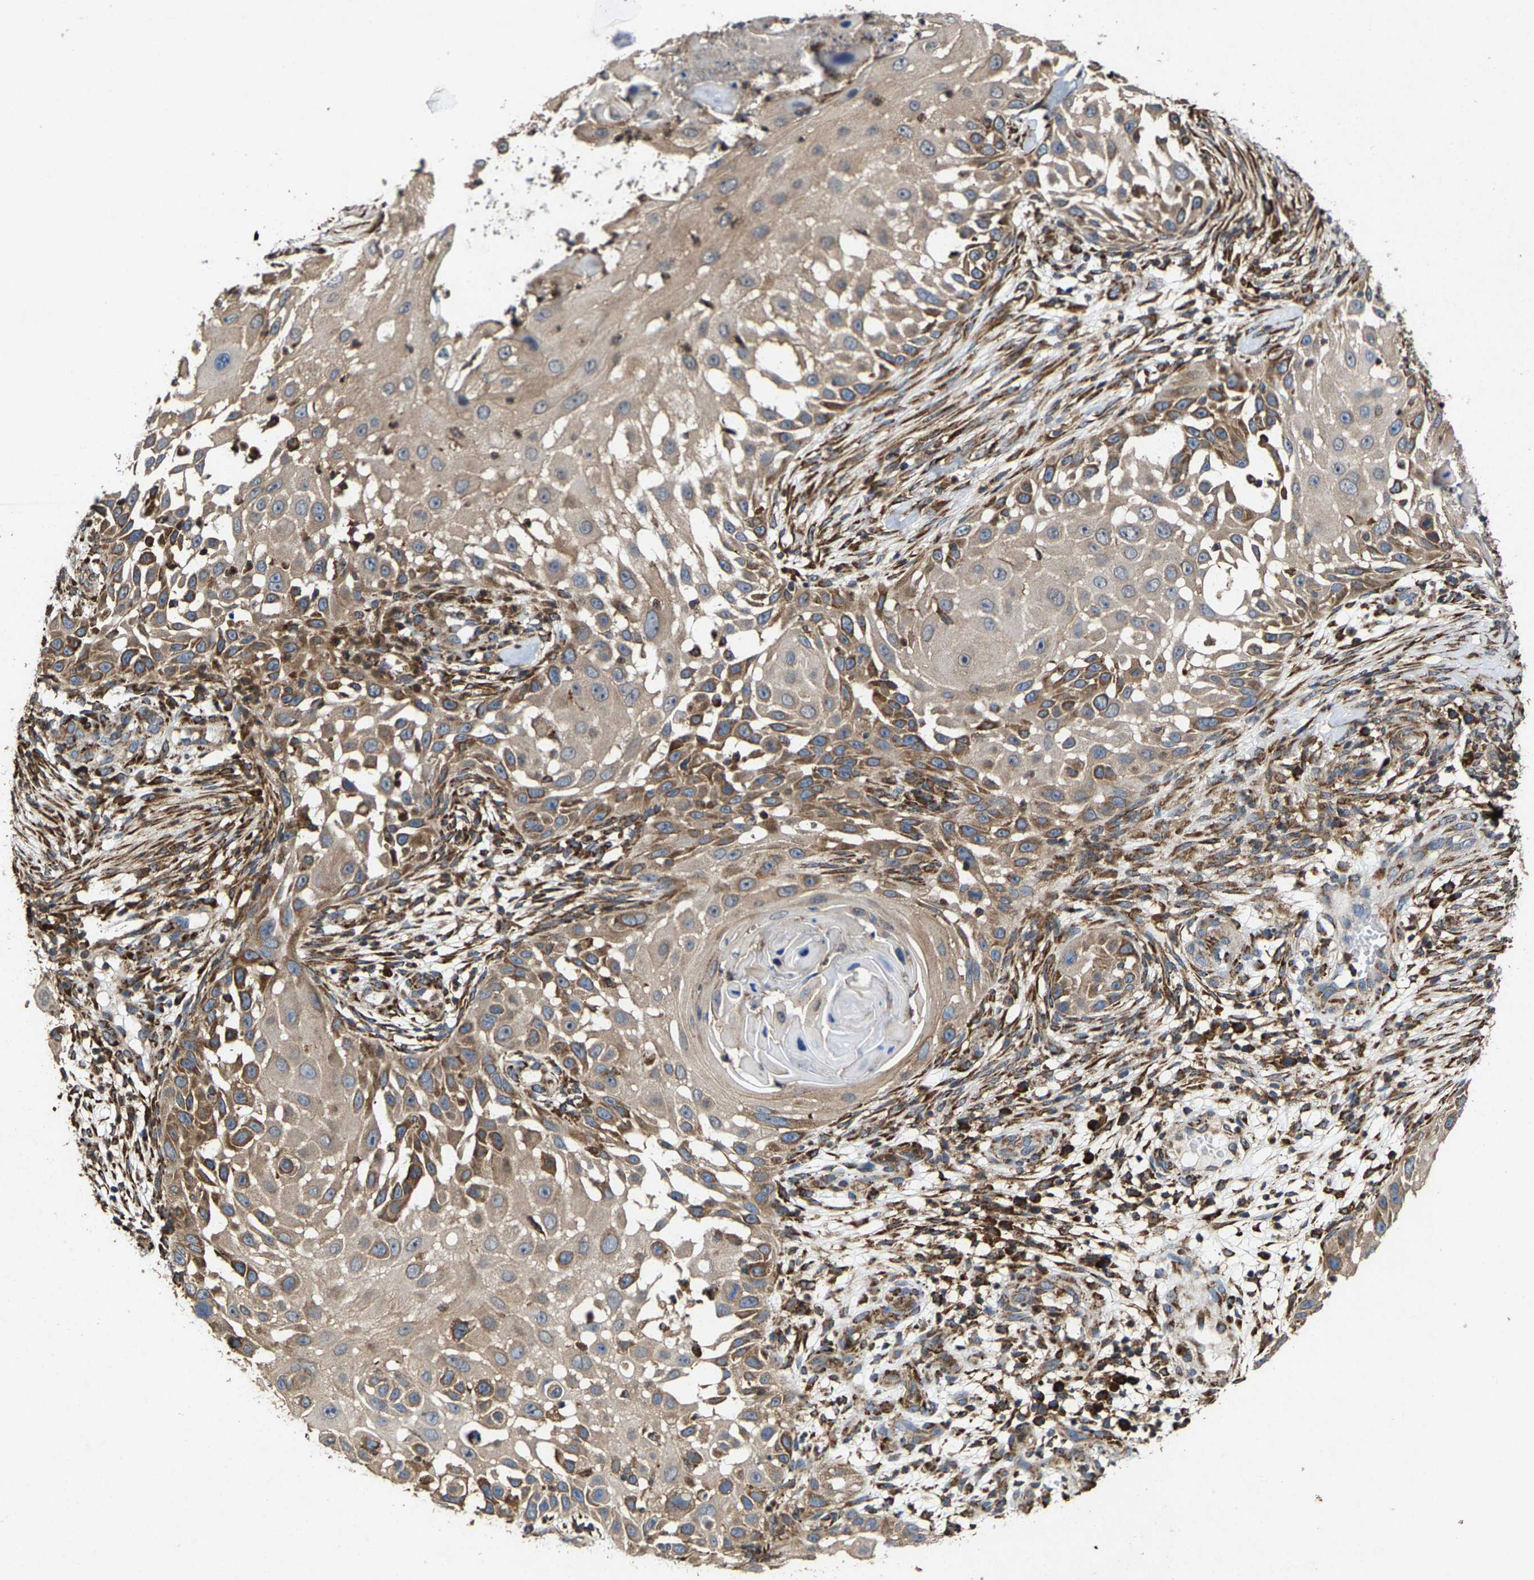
{"staining": {"intensity": "moderate", "quantity": "25%-75%", "location": "cytoplasmic/membranous"}, "tissue": "skin cancer", "cell_type": "Tumor cells", "image_type": "cancer", "snomed": [{"axis": "morphology", "description": "Squamous cell carcinoma, NOS"}, {"axis": "topography", "description": "Skin"}], "caption": "A high-resolution histopathology image shows immunohistochemistry (IHC) staining of skin cancer, which displays moderate cytoplasmic/membranous expression in about 25%-75% of tumor cells.", "gene": "FGD3", "patient": {"sex": "female", "age": 44}}